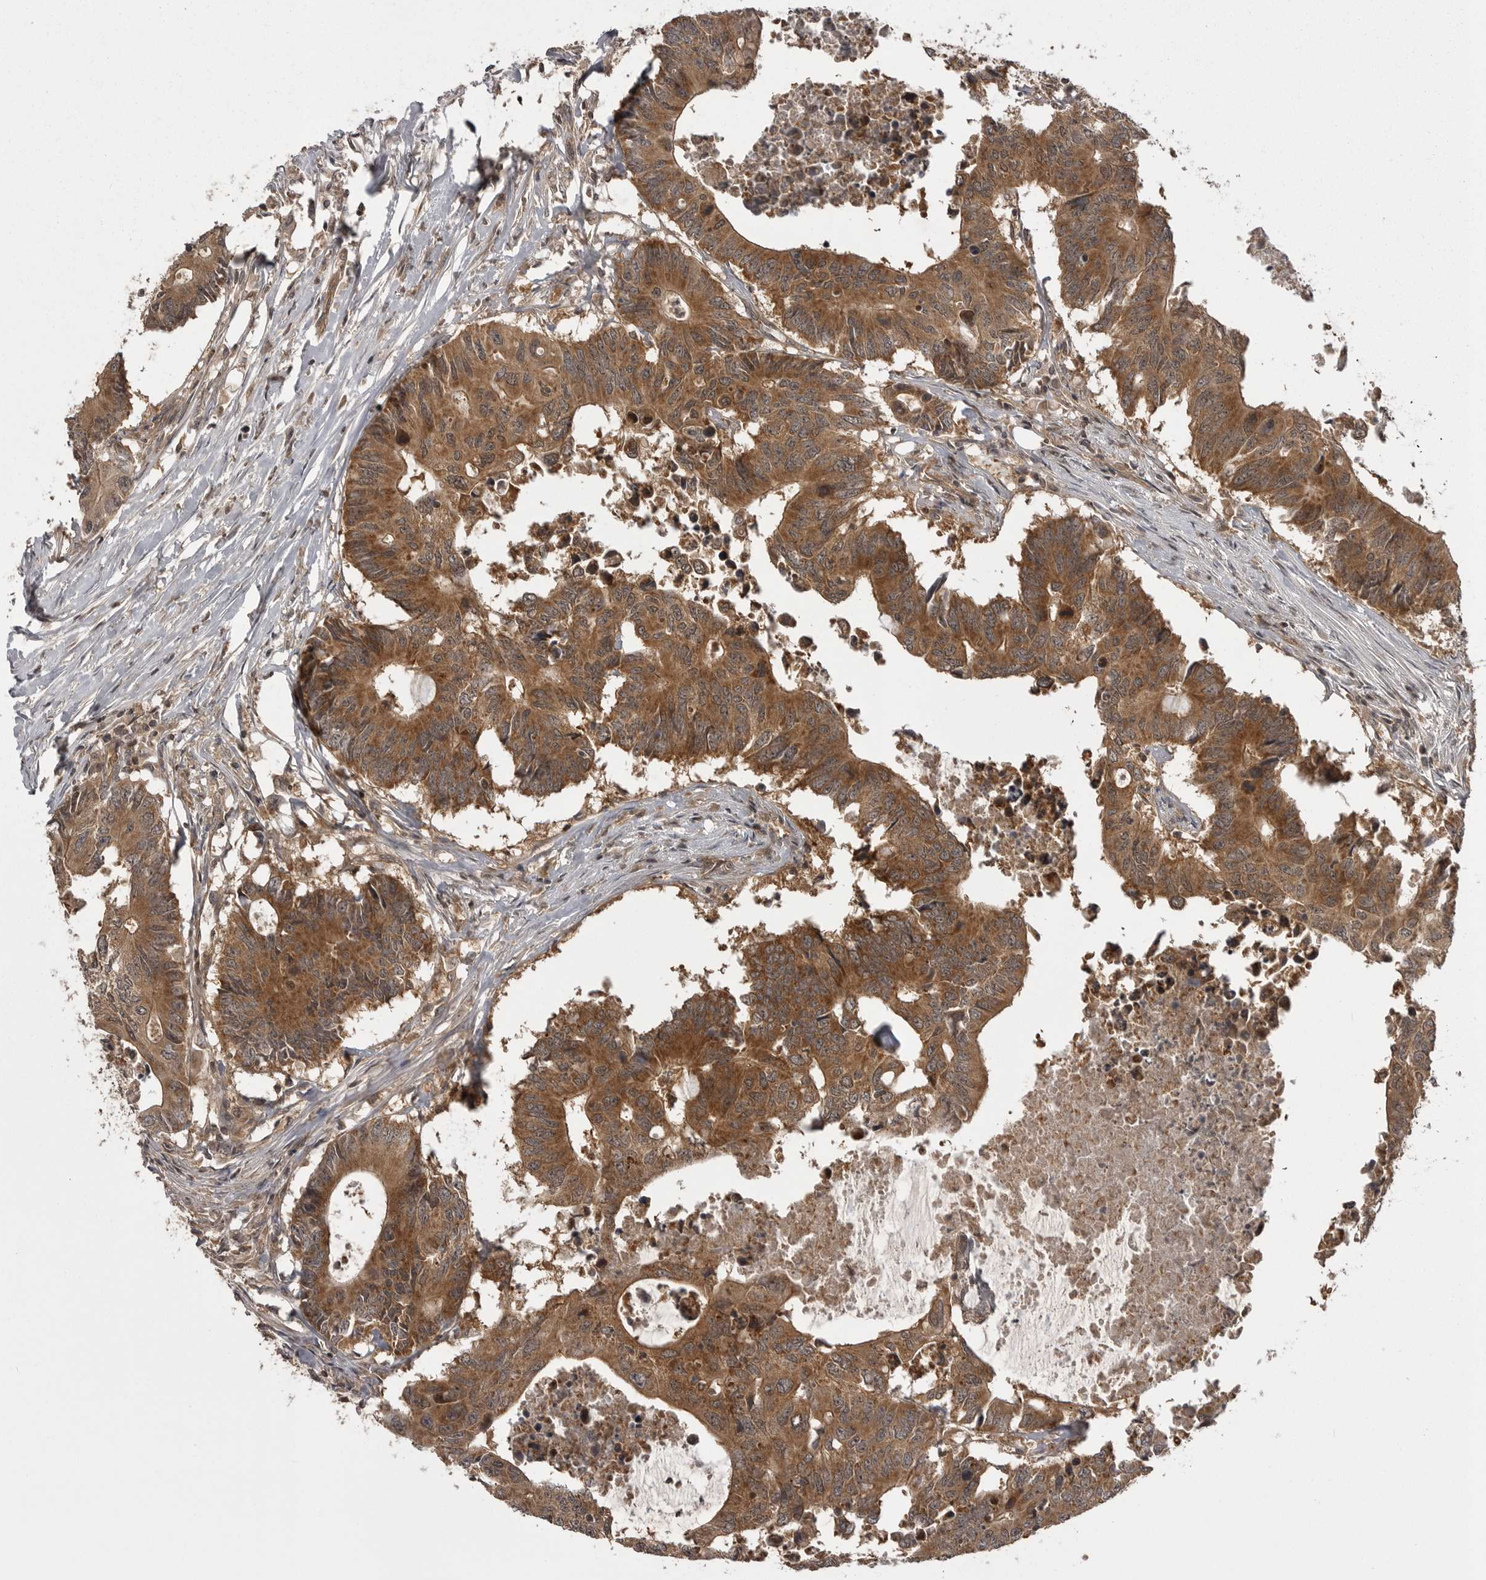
{"staining": {"intensity": "moderate", "quantity": ">75%", "location": "cytoplasmic/membranous"}, "tissue": "colorectal cancer", "cell_type": "Tumor cells", "image_type": "cancer", "snomed": [{"axis": "morphology", "description": "Adenocarcinoma, NOS"}, {"axis": "topography", "description": "Colon"}], "caption": "Colorectal adenocarcinoma stained with immunohistochemistry demonstrates moderate cytoplasmic/membranous expression in approximately >75% of tumor cells.", "gene": "STK24", "patient": {"sex": "male", "age": 71}}